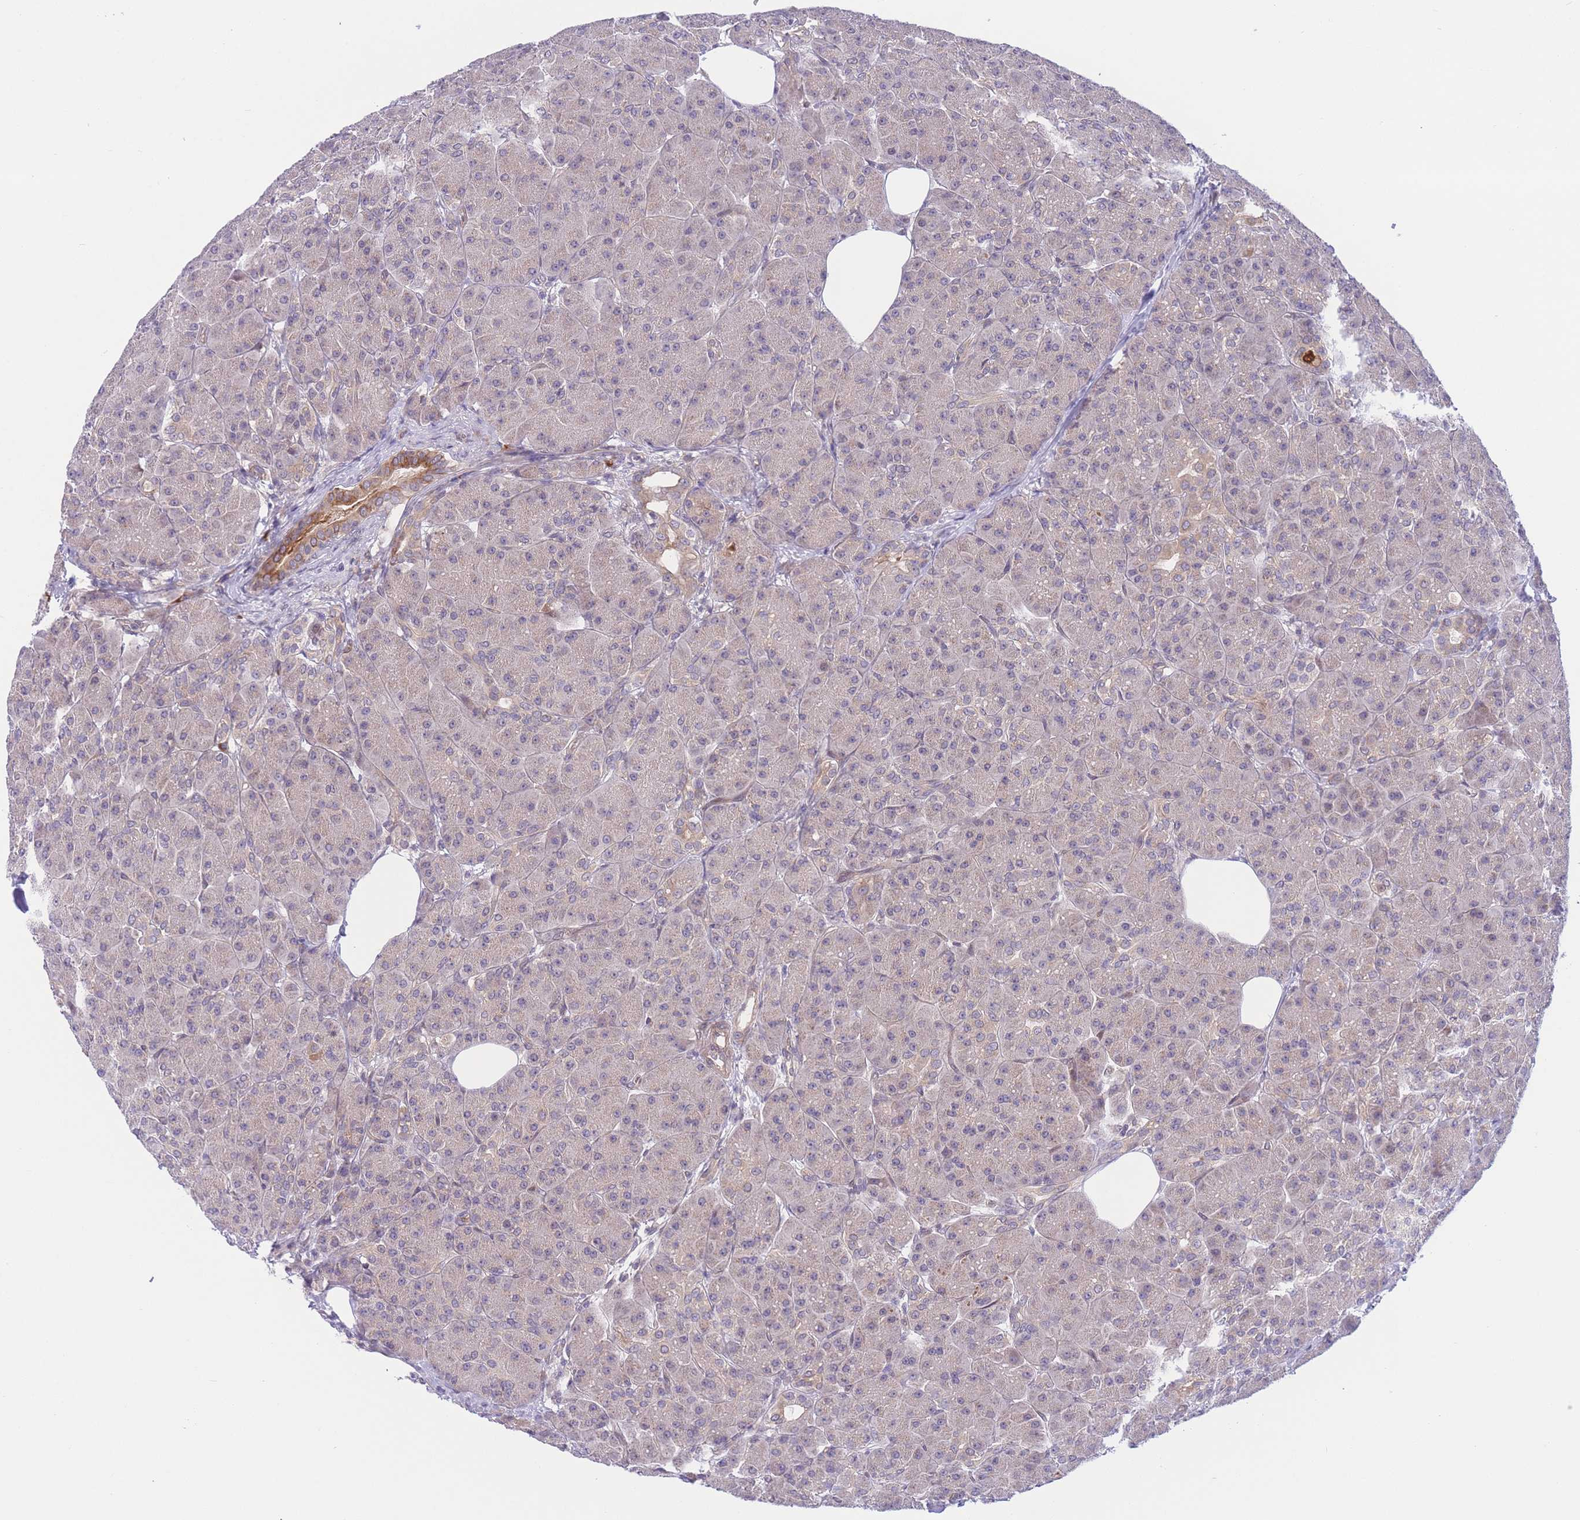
{"staining": {"intensity": "weak", "quantity": "<25%", "location": "cytoplasmic/membranous"}, "tissue": "pancreas", "cell_type": "Exocrine glandular cells", "image_type": "normal", "snomed": [{"axis": "morphology", "description": "Normal tissue, NOS"}, {"axis": "topography", "description": "Pancreas"}], "caption": "The micrograph shows no staining of exocrine glandular cells in normal pancreas.", "gene": "CDC25B", "patient": {"sex": "male", "age": 63}}